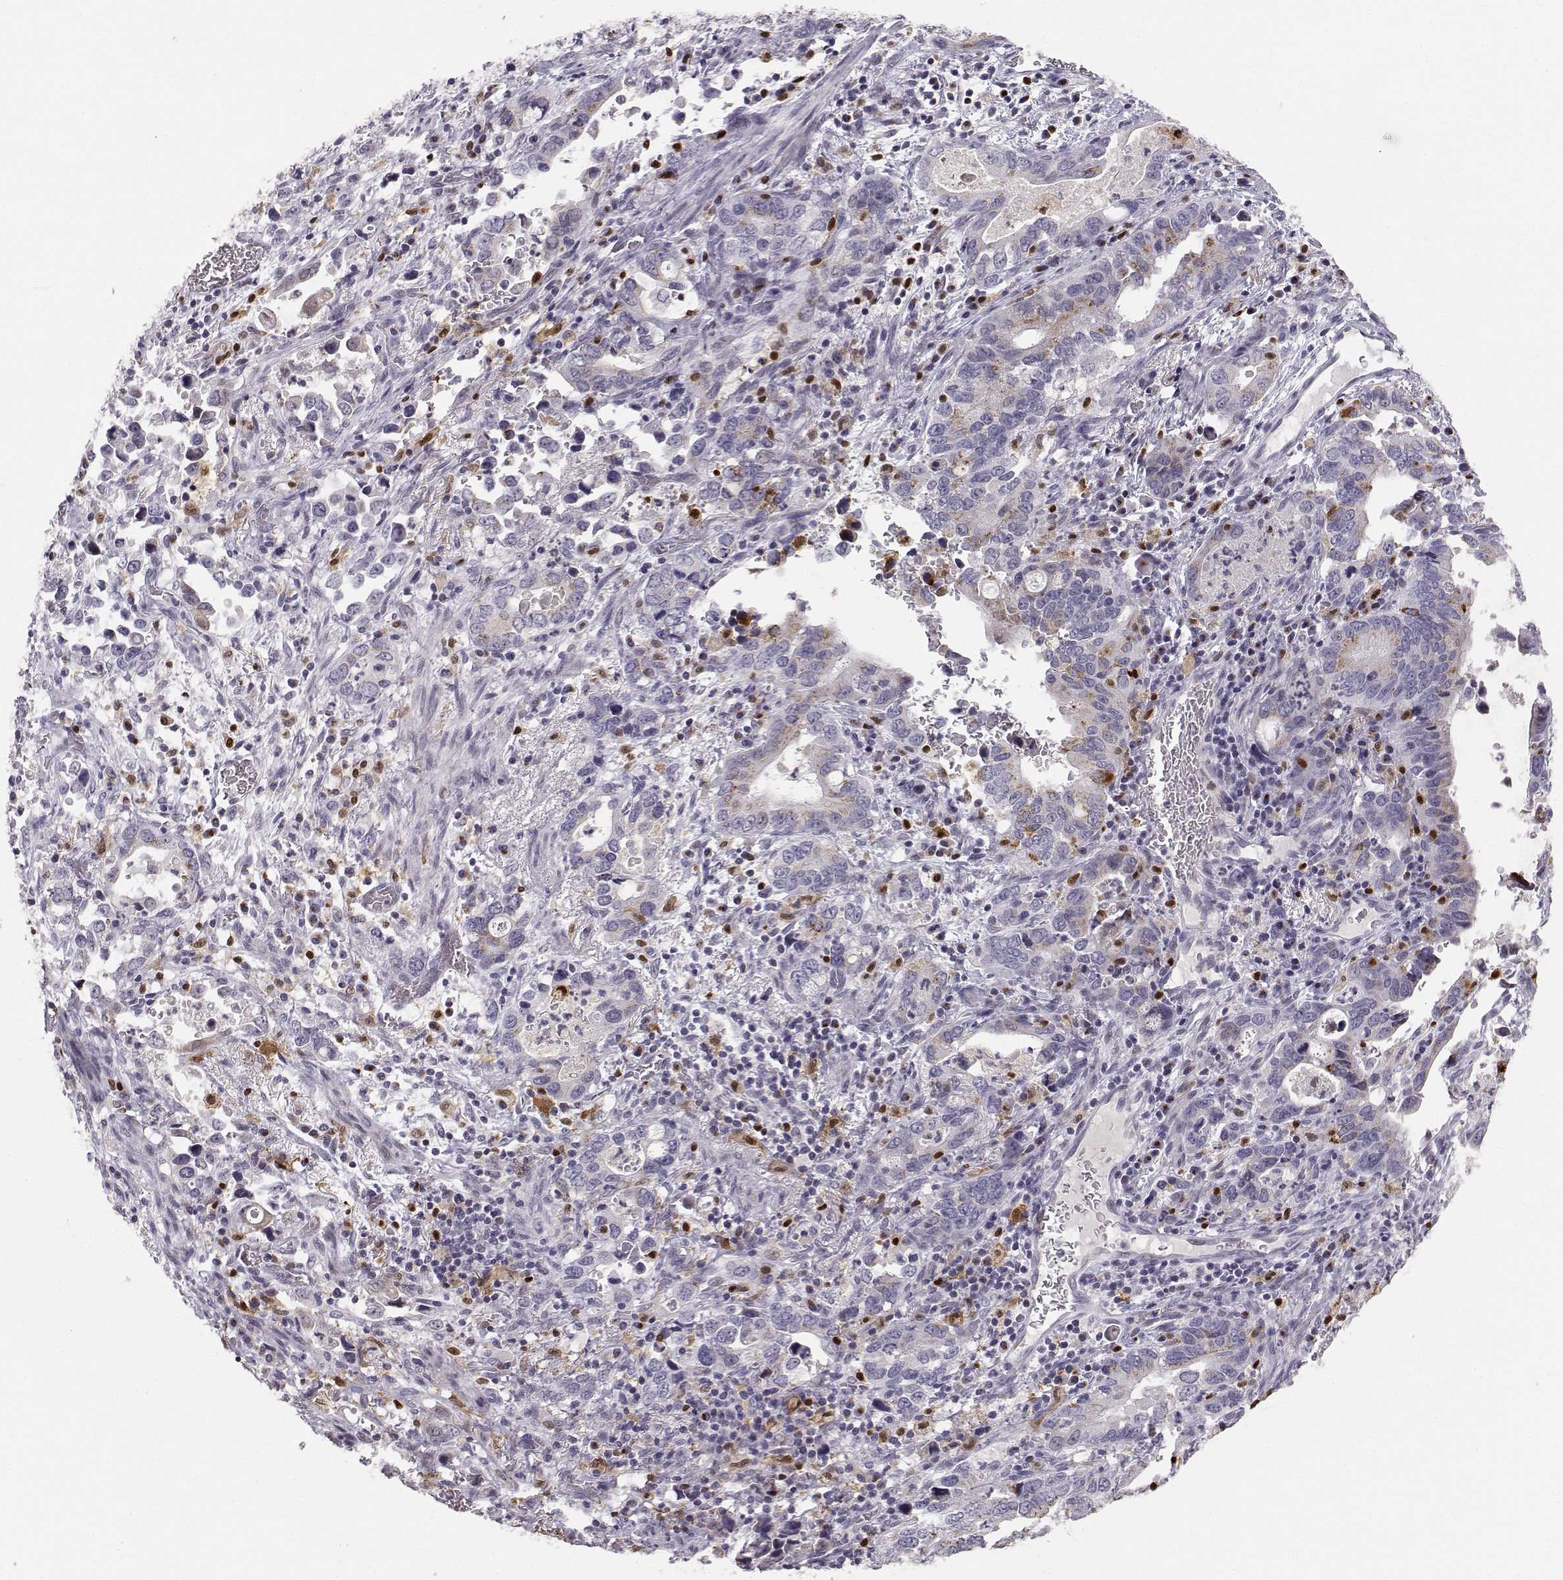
{"staining": {"intensity": "weak", "quantity": "<25%", "location": "cytoplasmic/membranous"}, "tissue": "stomach cancer", "cell_type": "Tumor cells", "image_type": "cancer", "snomed": [{"axis": "morphology", "description": "Adenocarcinoma, NOS"}, {"axis": "topography", "description": "Stomach, upper"}], "caption": "An IHC micrograph of adenocarcinoma (stomach) is shown. There is no staining in tumor cells of adenocarcinoma (stomach).", "gene": "HTR7", "patient": {"sex": "male", "age": 74}}